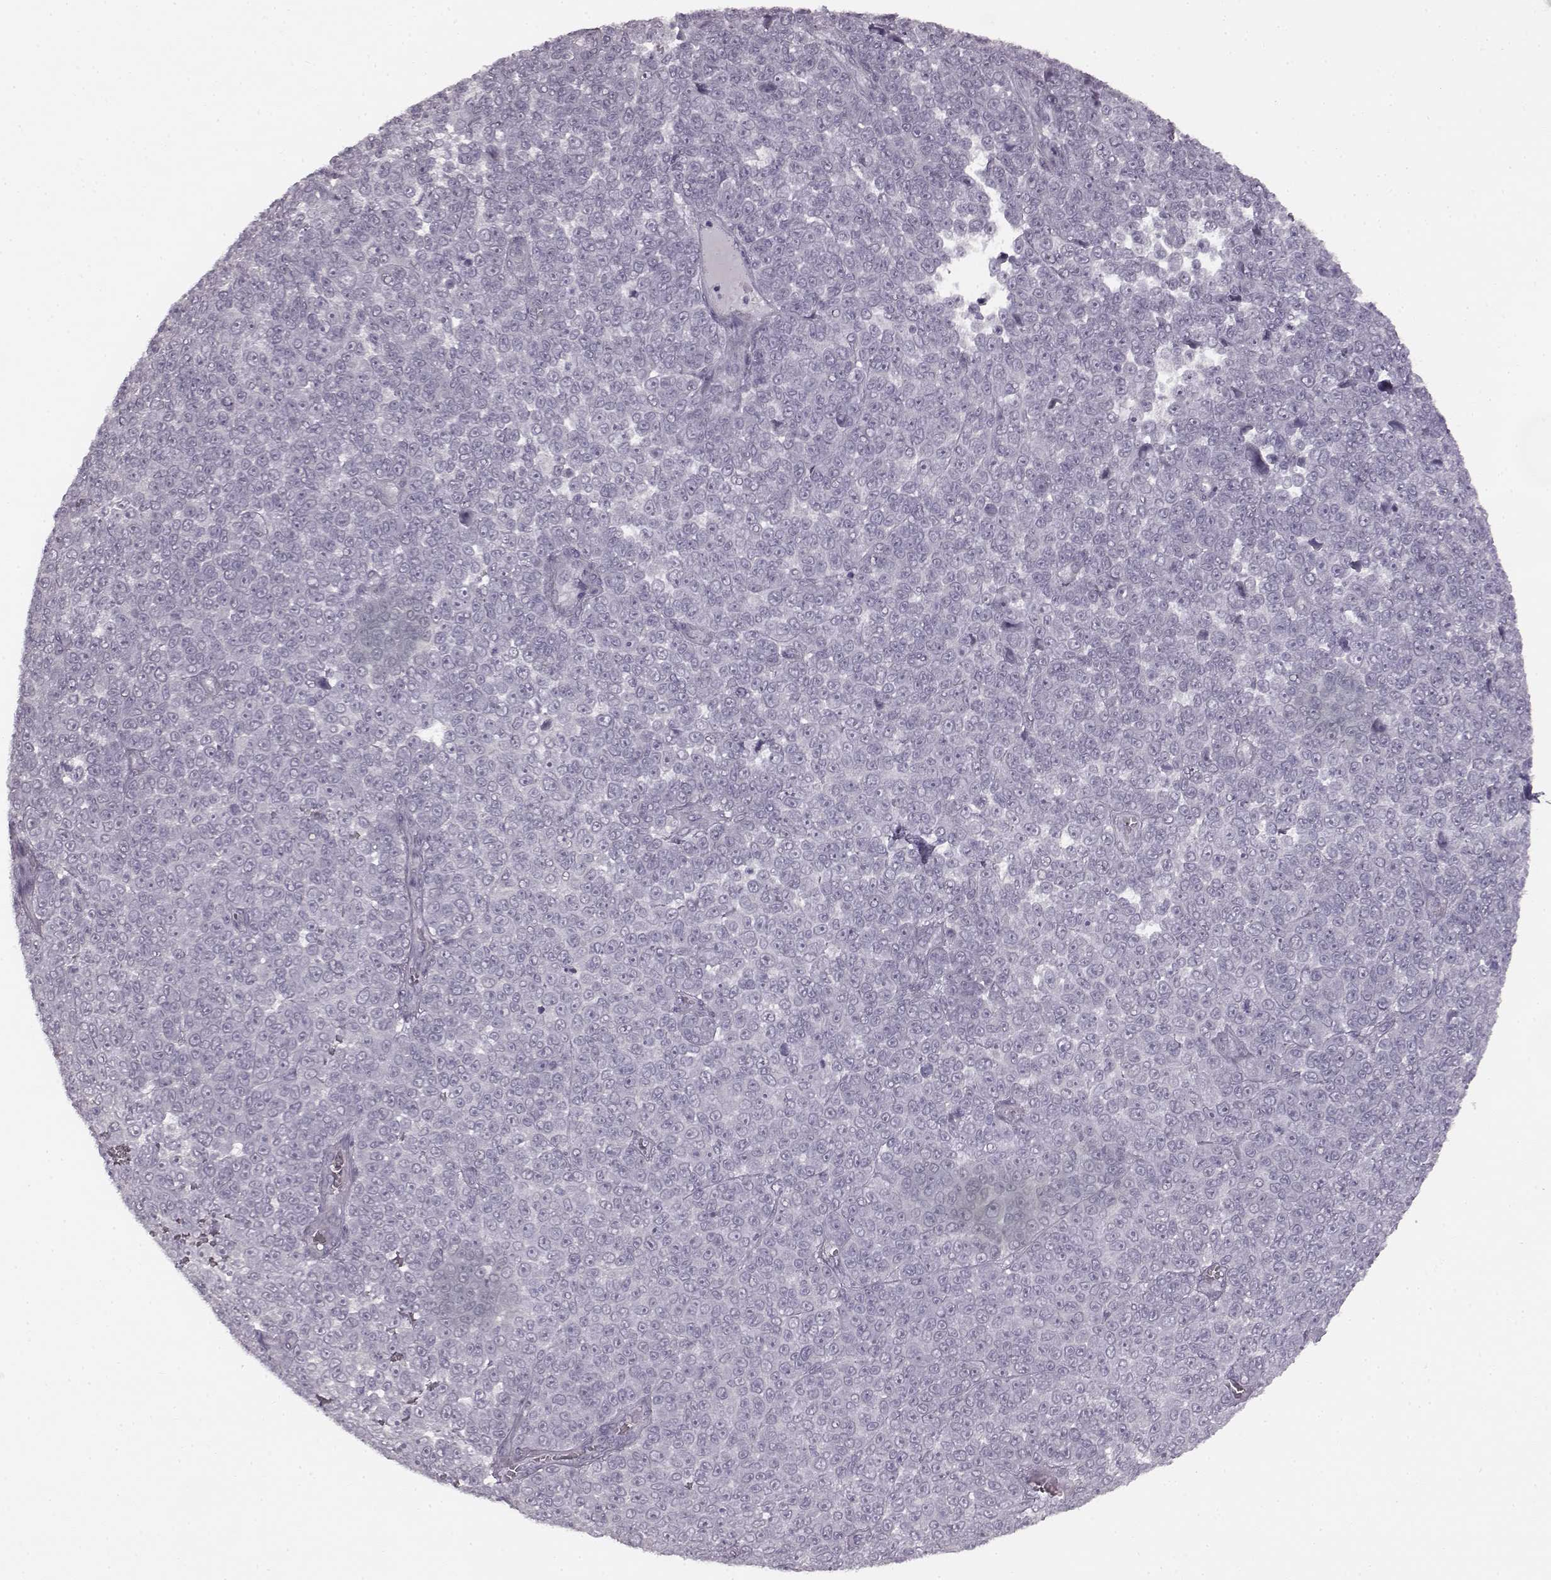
{"staining": {"intensity": "negative", "quantity": "none", "location": "none"}, "tissue": "melanoma", "cell_type": "Tumor cells", "image_type": "cancer", "snomed": [{"axis": "morphology", "description": "Malignant melanoma, NOS"}, {"axis": "topography", "description": "Skin"}], "caption": "Human malignant melanoma stained for a protein using IHC demonstrates no positivity in tumor cells.", "gene": "SEMG2", "patient": {"sex": "female", "age": 95}}